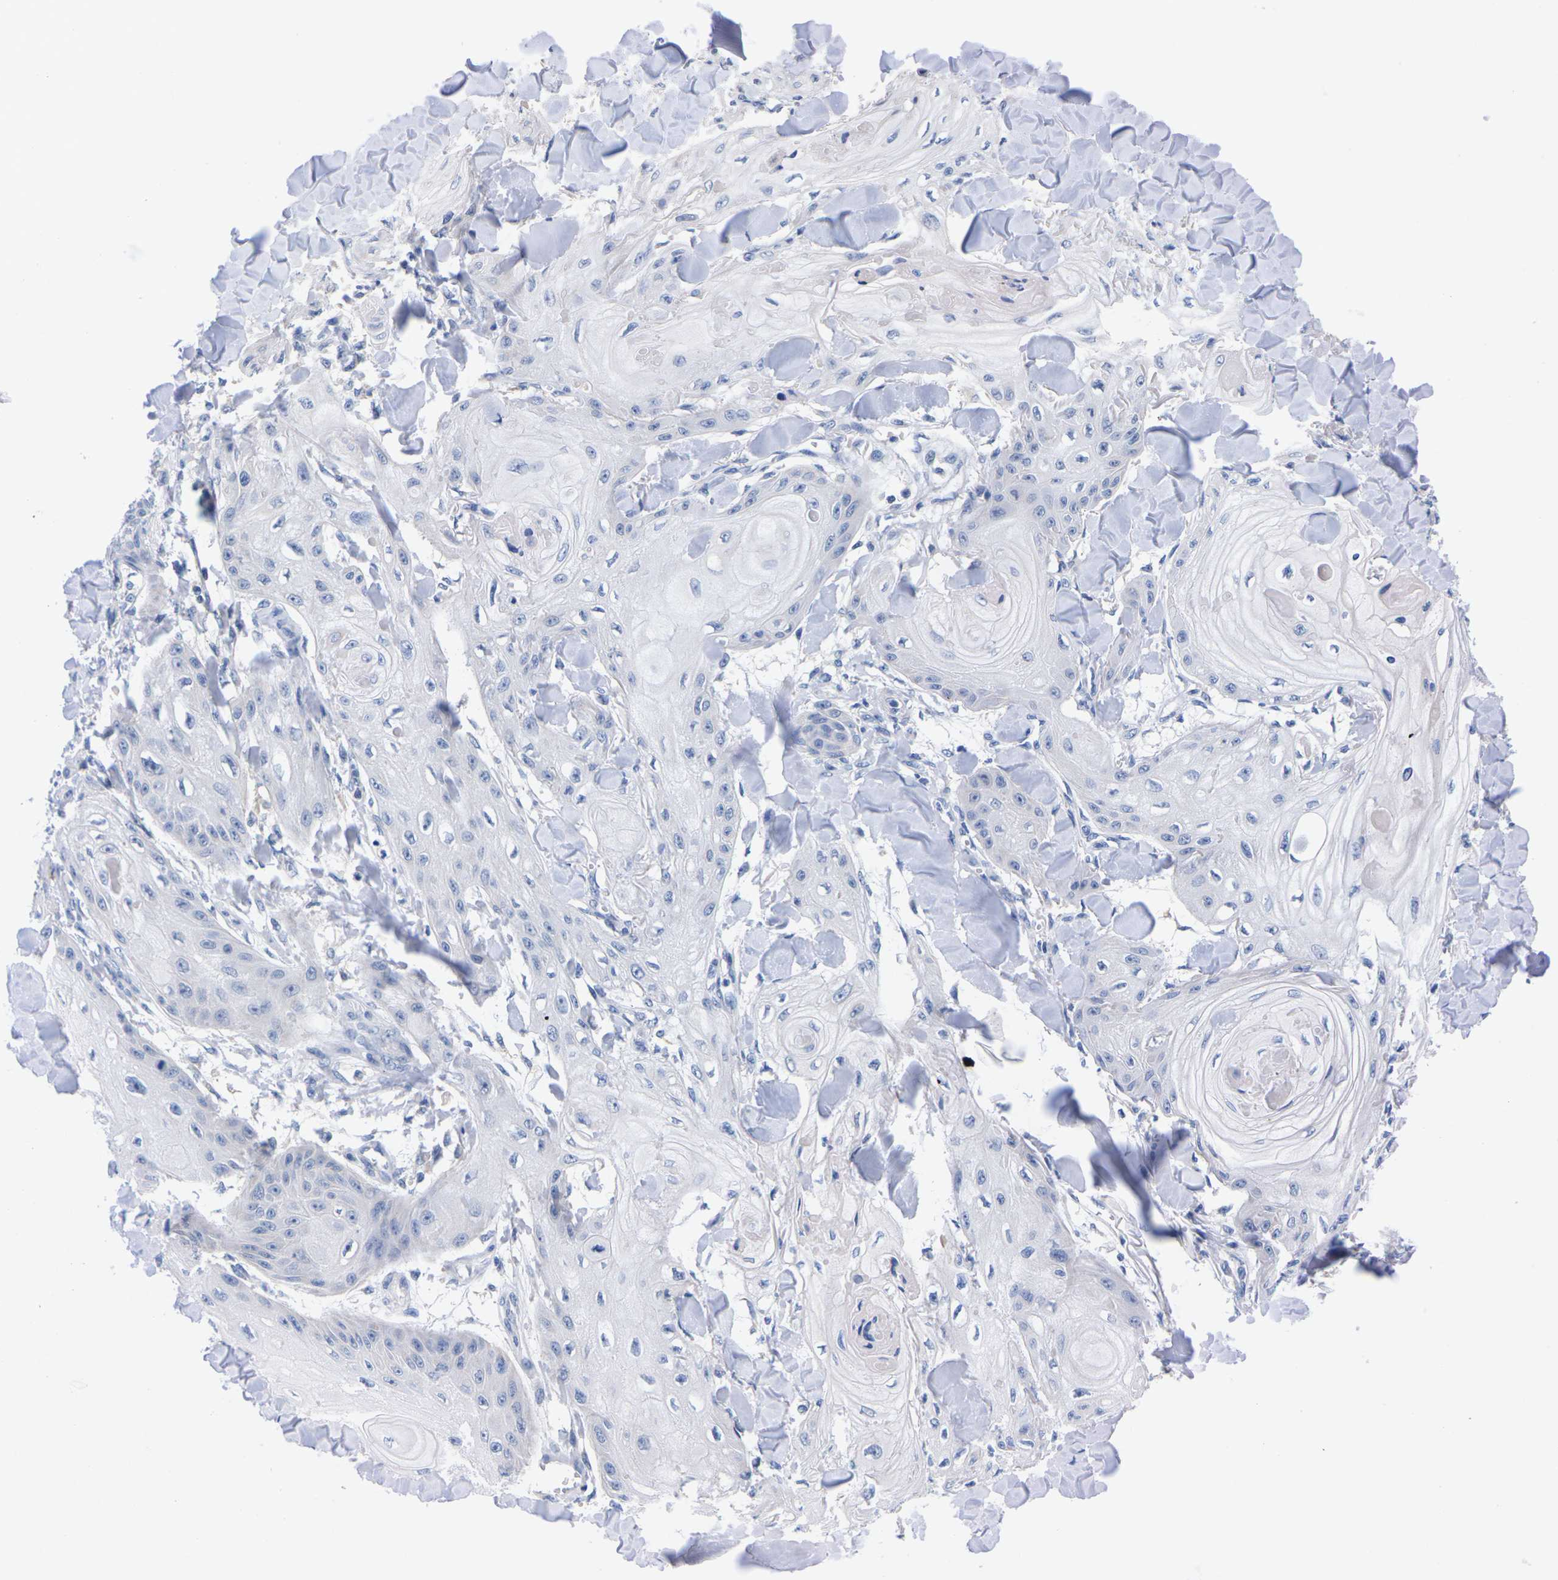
{"staining": {"intensity": "negative", "quantity": "none", "location": "none"}, "tissue": "skin cancer", "cell_type": "Tumor cells", "image_type": "cancer", "snomed": [{"axis": "morphology", "description": "Squamous cell carcinoma, NOS"}, {"axis": "topography", "description": "Skin"}], "caption": "The immunohistochemistry (IHC) image has no significant staining in tumor cells of skin squamous cell carcinoma tissue. Nuclei are stained in blue.", "gene": "FAM210A", "patient": {"sex": "male", "age": 74}}